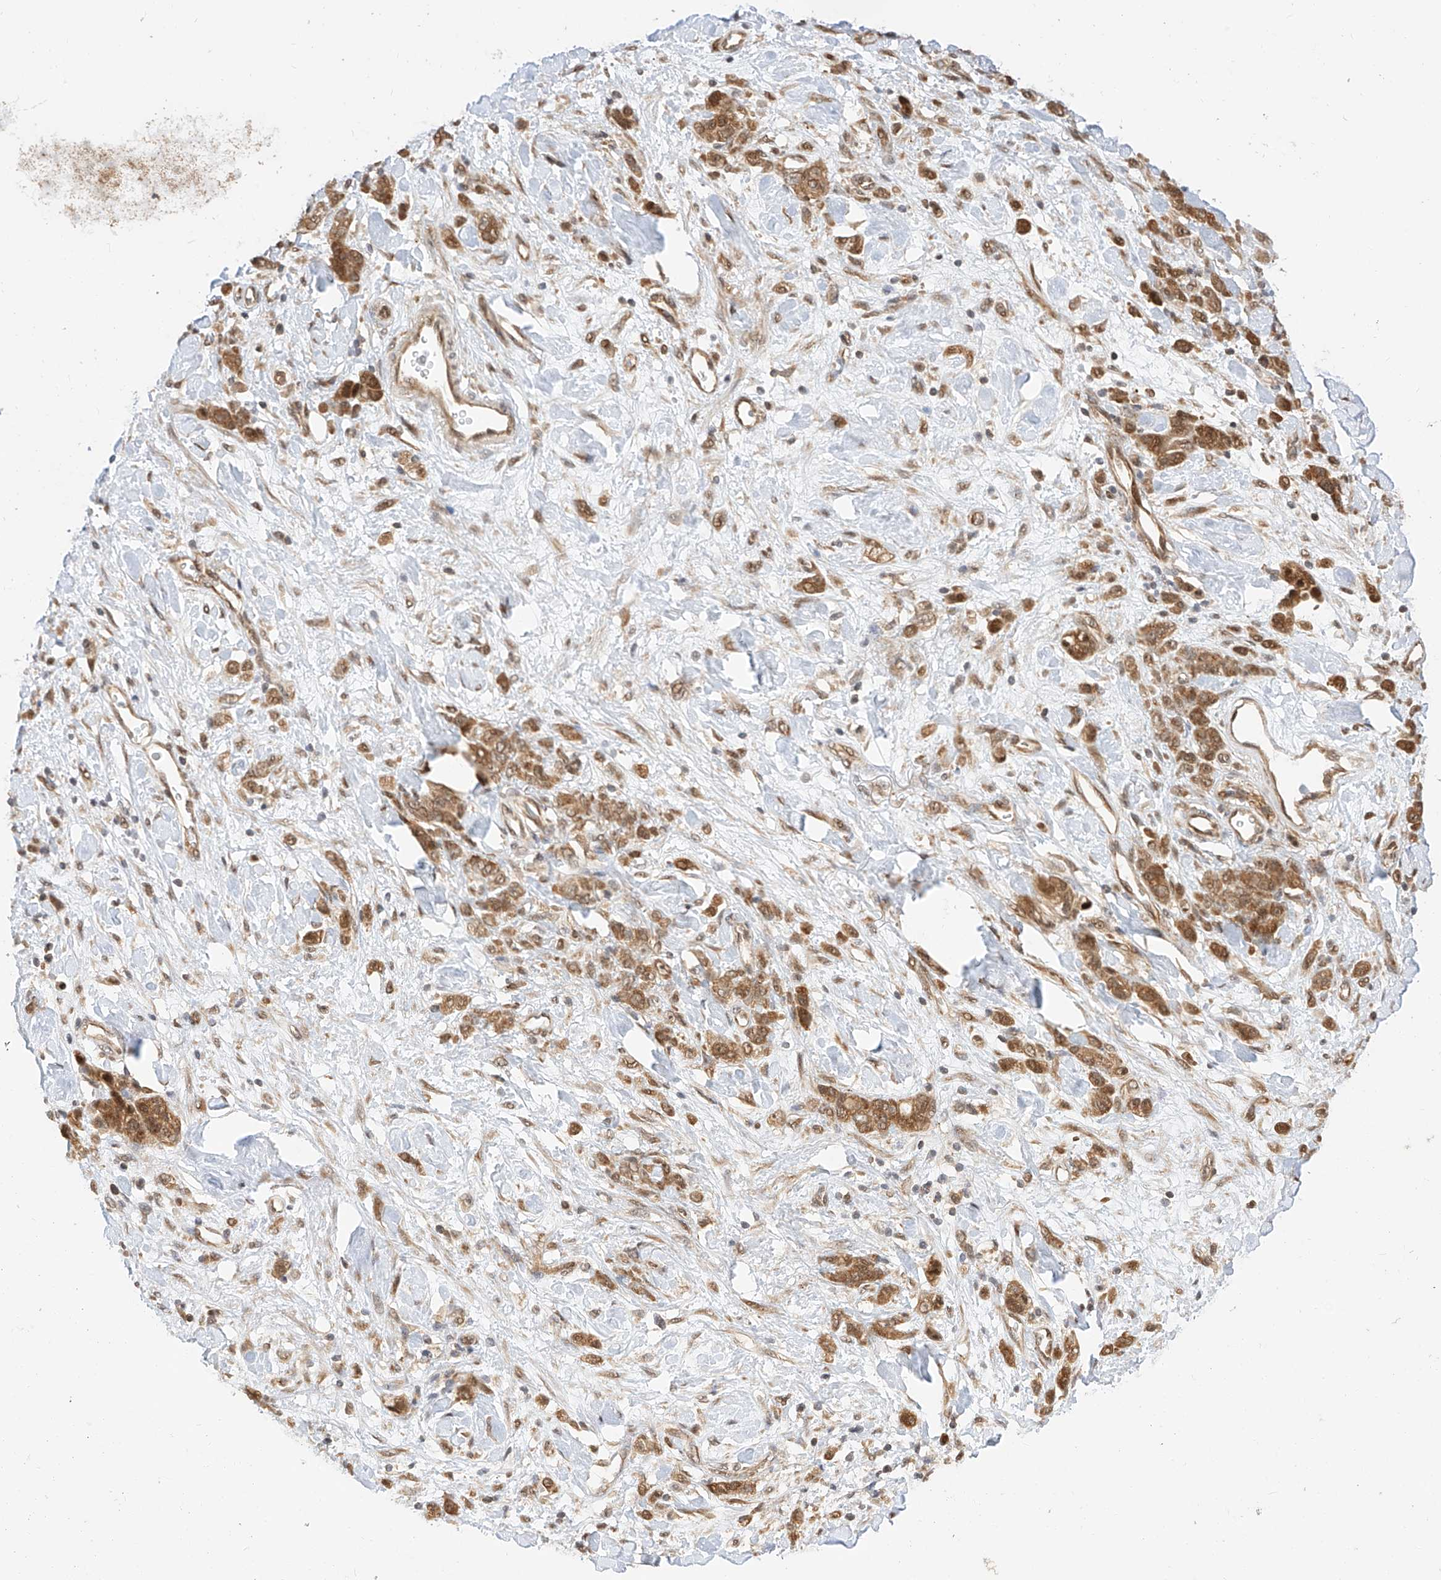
{"staining": {"intensity": "moderate", "quantity": ">75%", "location": "cytoplasmic/membranous,nuclear"}, "tissue": "stomach cancer", "cell_type": "Tumor cells", "image_type": "cancer", "snomed": [{"axis": "morphology", "description": "Normal tissue, NOS"}, {"axis": "morphology", "description": "Adenocarcinoma, NOS"}, {"axis": "topography", "description": "Stomach"}], "caption": "Stomach adenocarcinoma stained with immunohistochemistry (IHC) exhibits moderate cytoplasmic/membranous and nuclear staining in about >75% of tumor cells.", "gene": "EIF4H", "patient": {"sex": "male", "age": 82}}